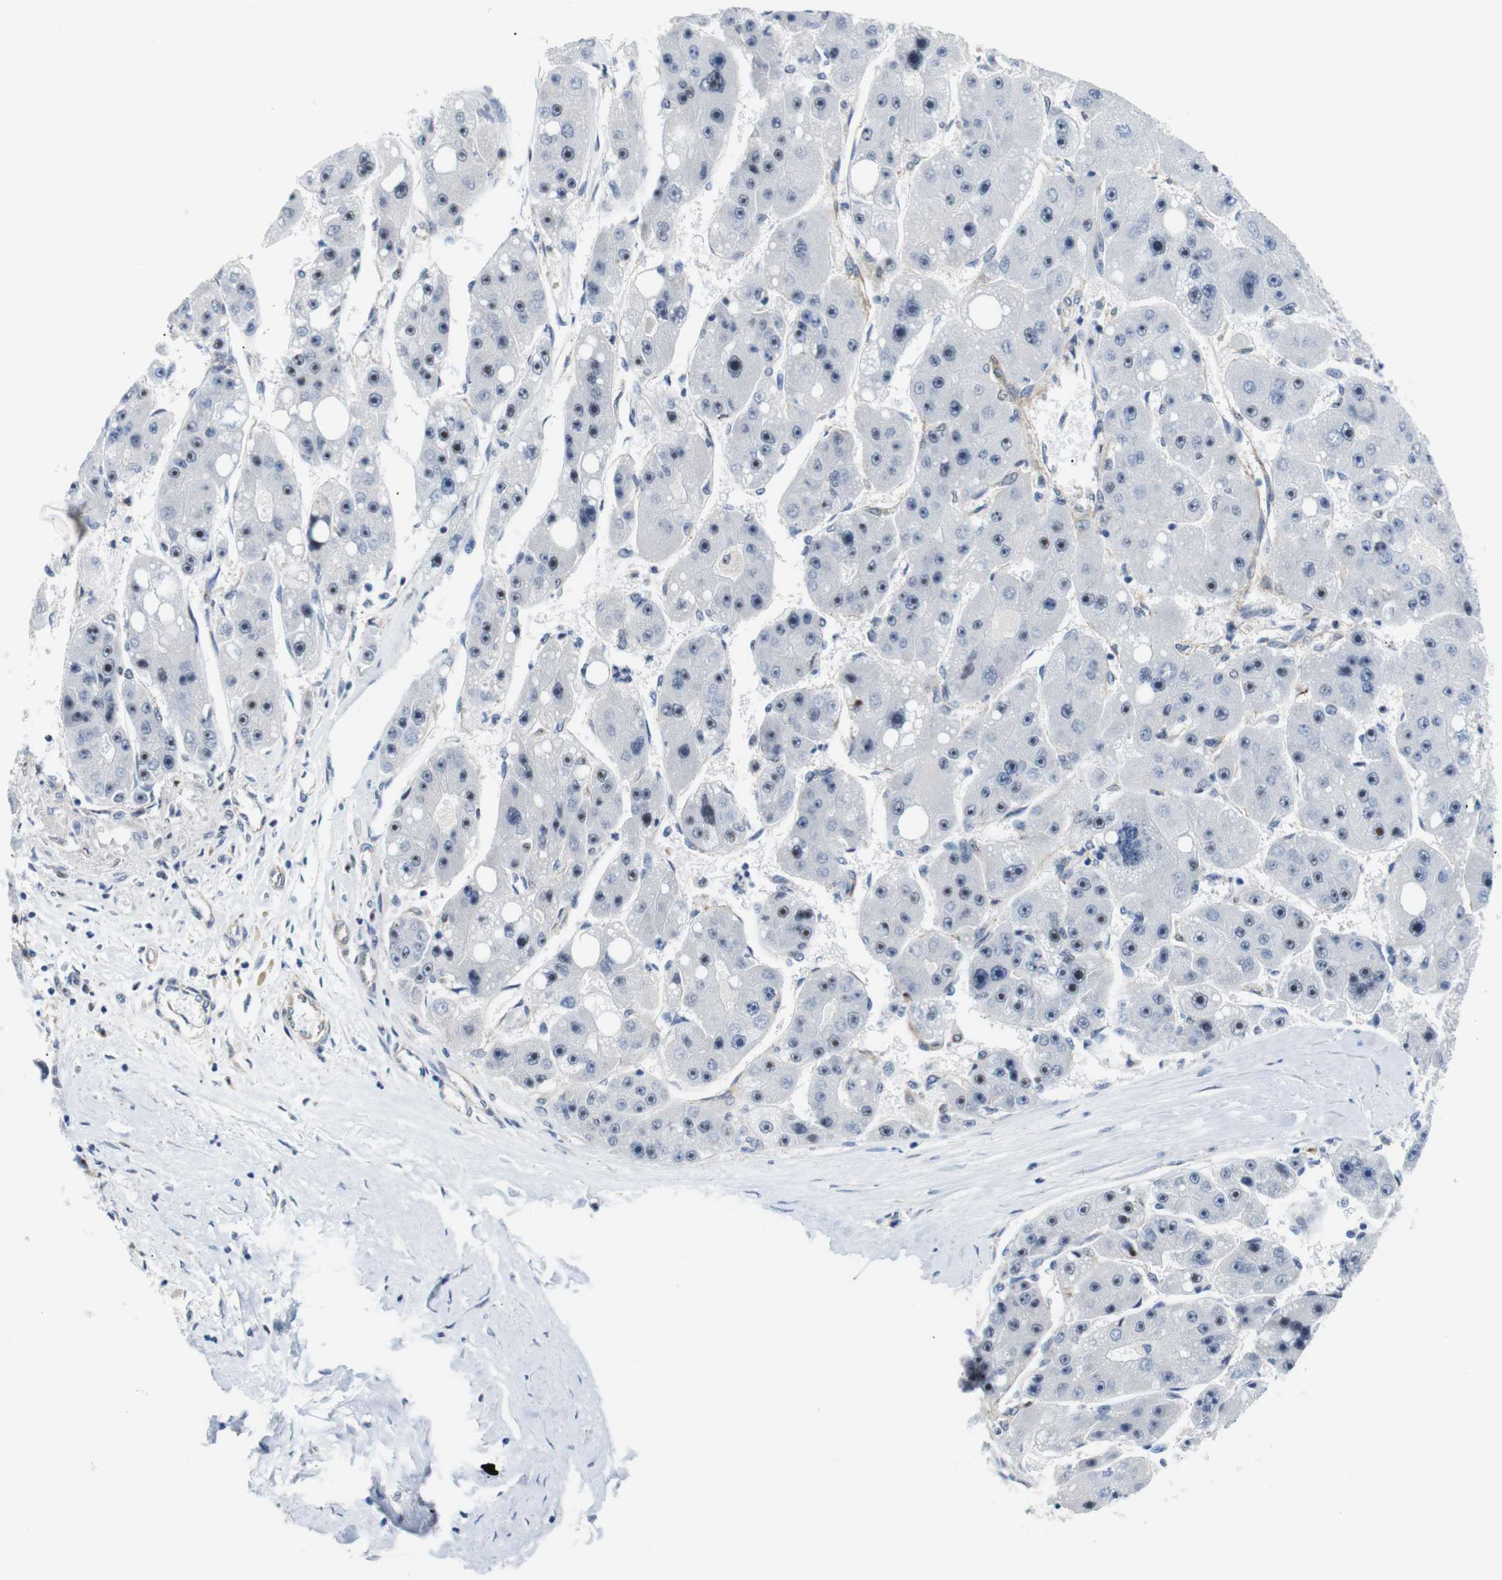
{"staining": {"intensity": "moderate", "quantity": "25%-75%", "location": "nuclear"}, "tissue": "liver cancer", "cell_type": "Tumor cells", "image_type": "cancer", "snomed": [{"axis": "morphology", "description": "Carcinoma, Hepatocellular, NOS"}, {"axis": "topography", "description": "Liver"}], "caption": "This is an image of immunohistochemistry staining of hepatocellular carcinoma (liver), which shows moderate staining in the nuclear of tumor cells.", "gene": "PARN", "patient": {"sex": "female", "age": 61}}